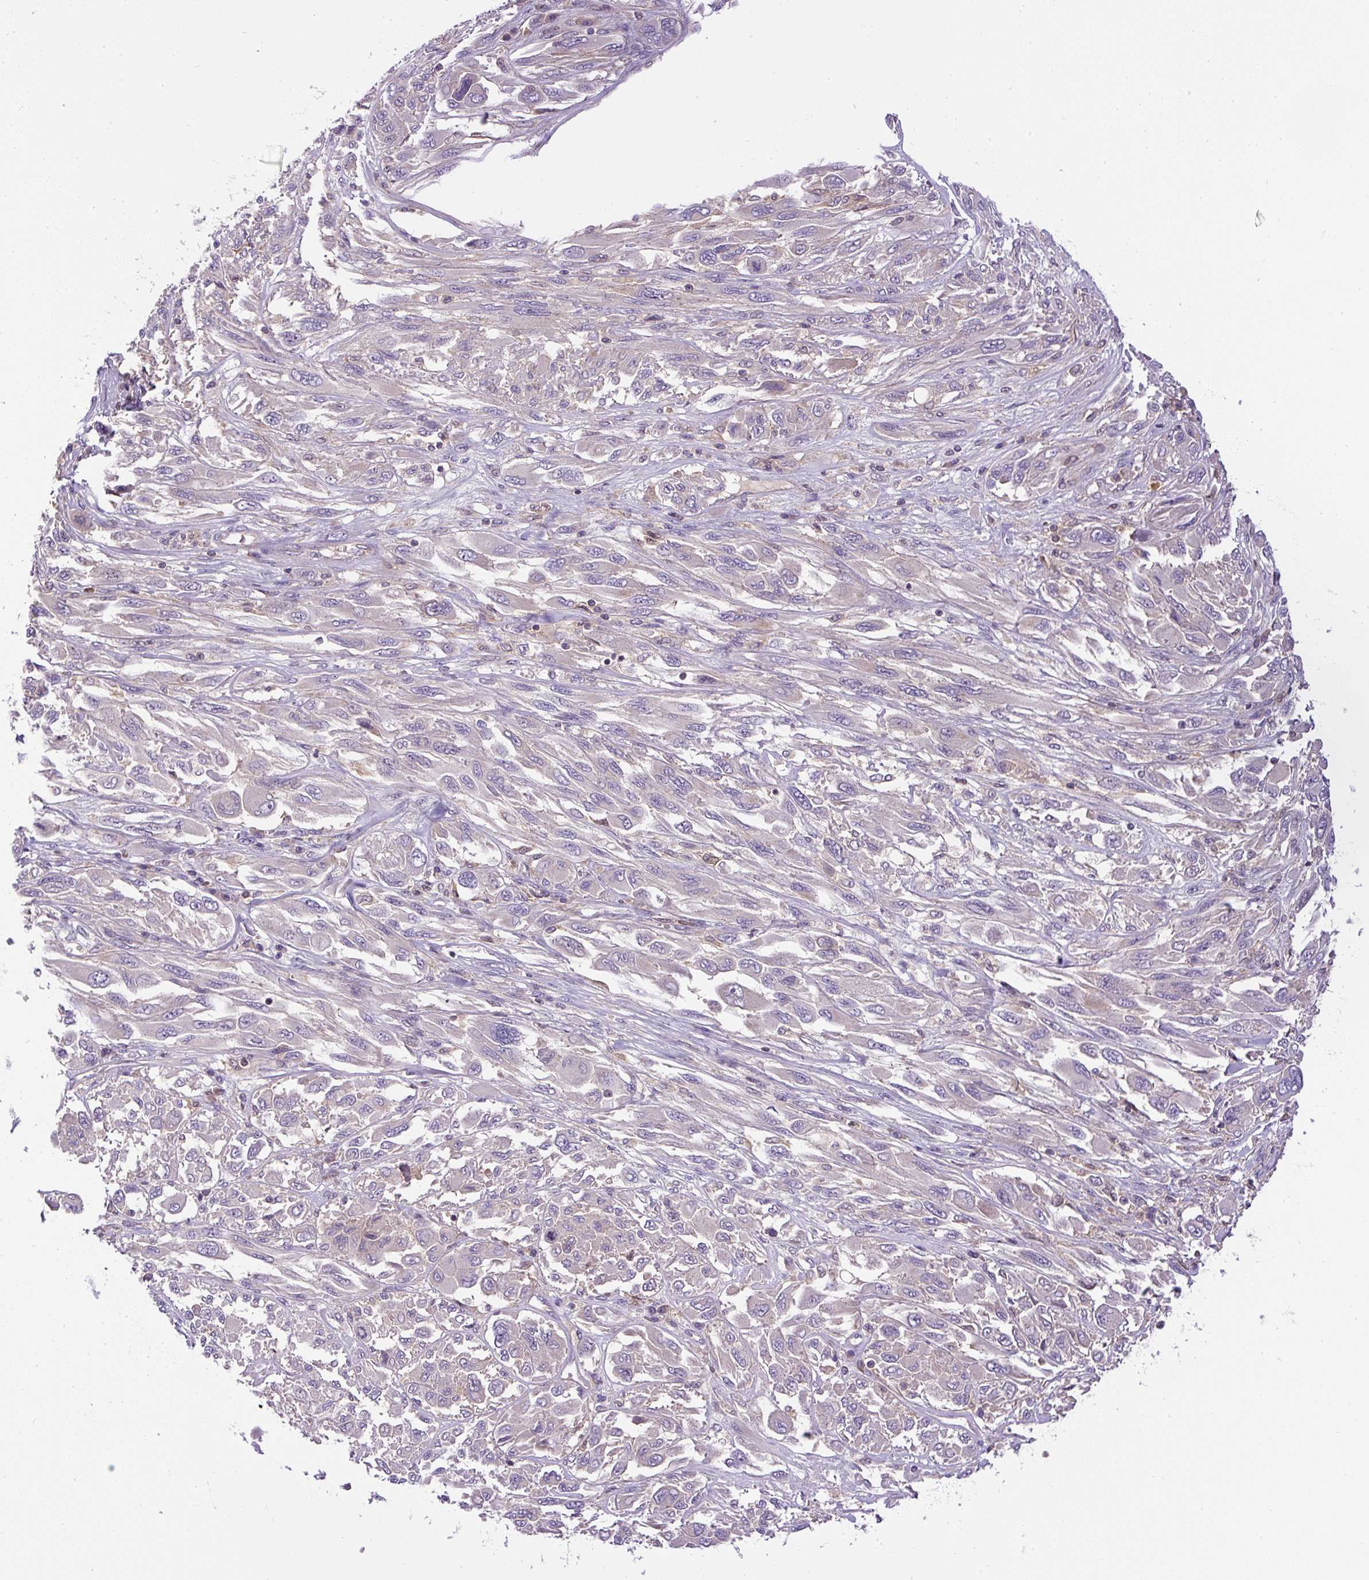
{"staining": {"intensity": "negative", "quantity": "none", "location": "none"}, "tissue": "melanoma", "cell_type": "Tumor cells", "image_type": "cancer", "snomed": [{"axis": "morphology", "description": "Malignant melanoma, NOS"}, {"axis": "topography", "description": "Skin"}], "caption": "A high-resolution histopathology image shows IHC staining of malignant melanoma, which demonstrates no significant expression in tumor cells.", "gene": "CCDC28A", "patient": {"sex": "female", "age": 91}}